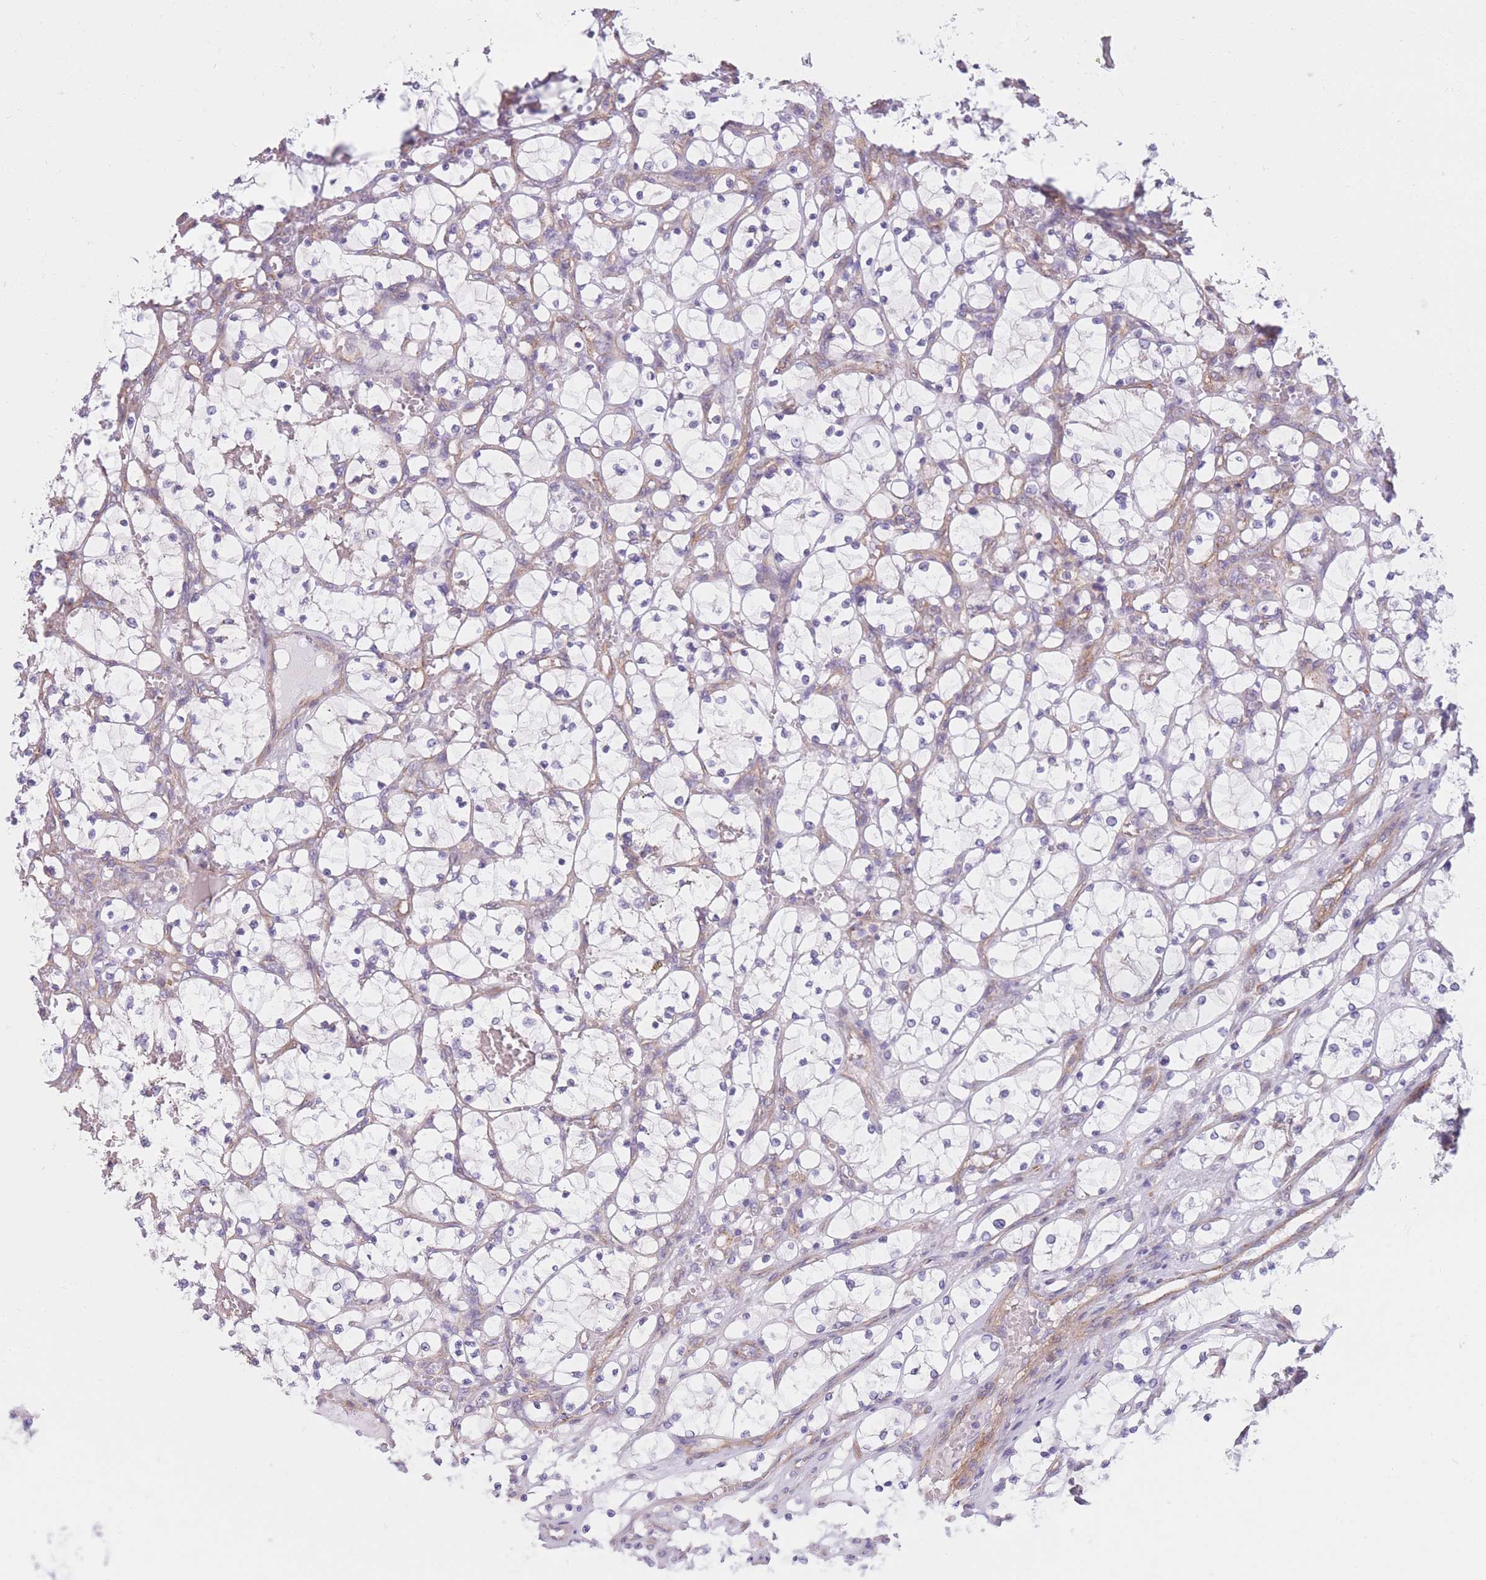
{"staining": {"intensity": "negative", "quantity": "none", "location": "none"}, "tissue": "renal cancer", "cell_type": "Tumor cells", "image_type": "cancer", "snomed": [{"axis": "morphology", "description": "Adenocarcinoma, NOS"}, {"axis": "topography", "description": "Kidney"}], "caption": "This is an immunohistochemistry histopathology image of renal cancer (adenocarcinoma). There is no positivity in tumor cells.", "gene": "SERPINB3", "patient": {"sex": "female", "age": 69}}